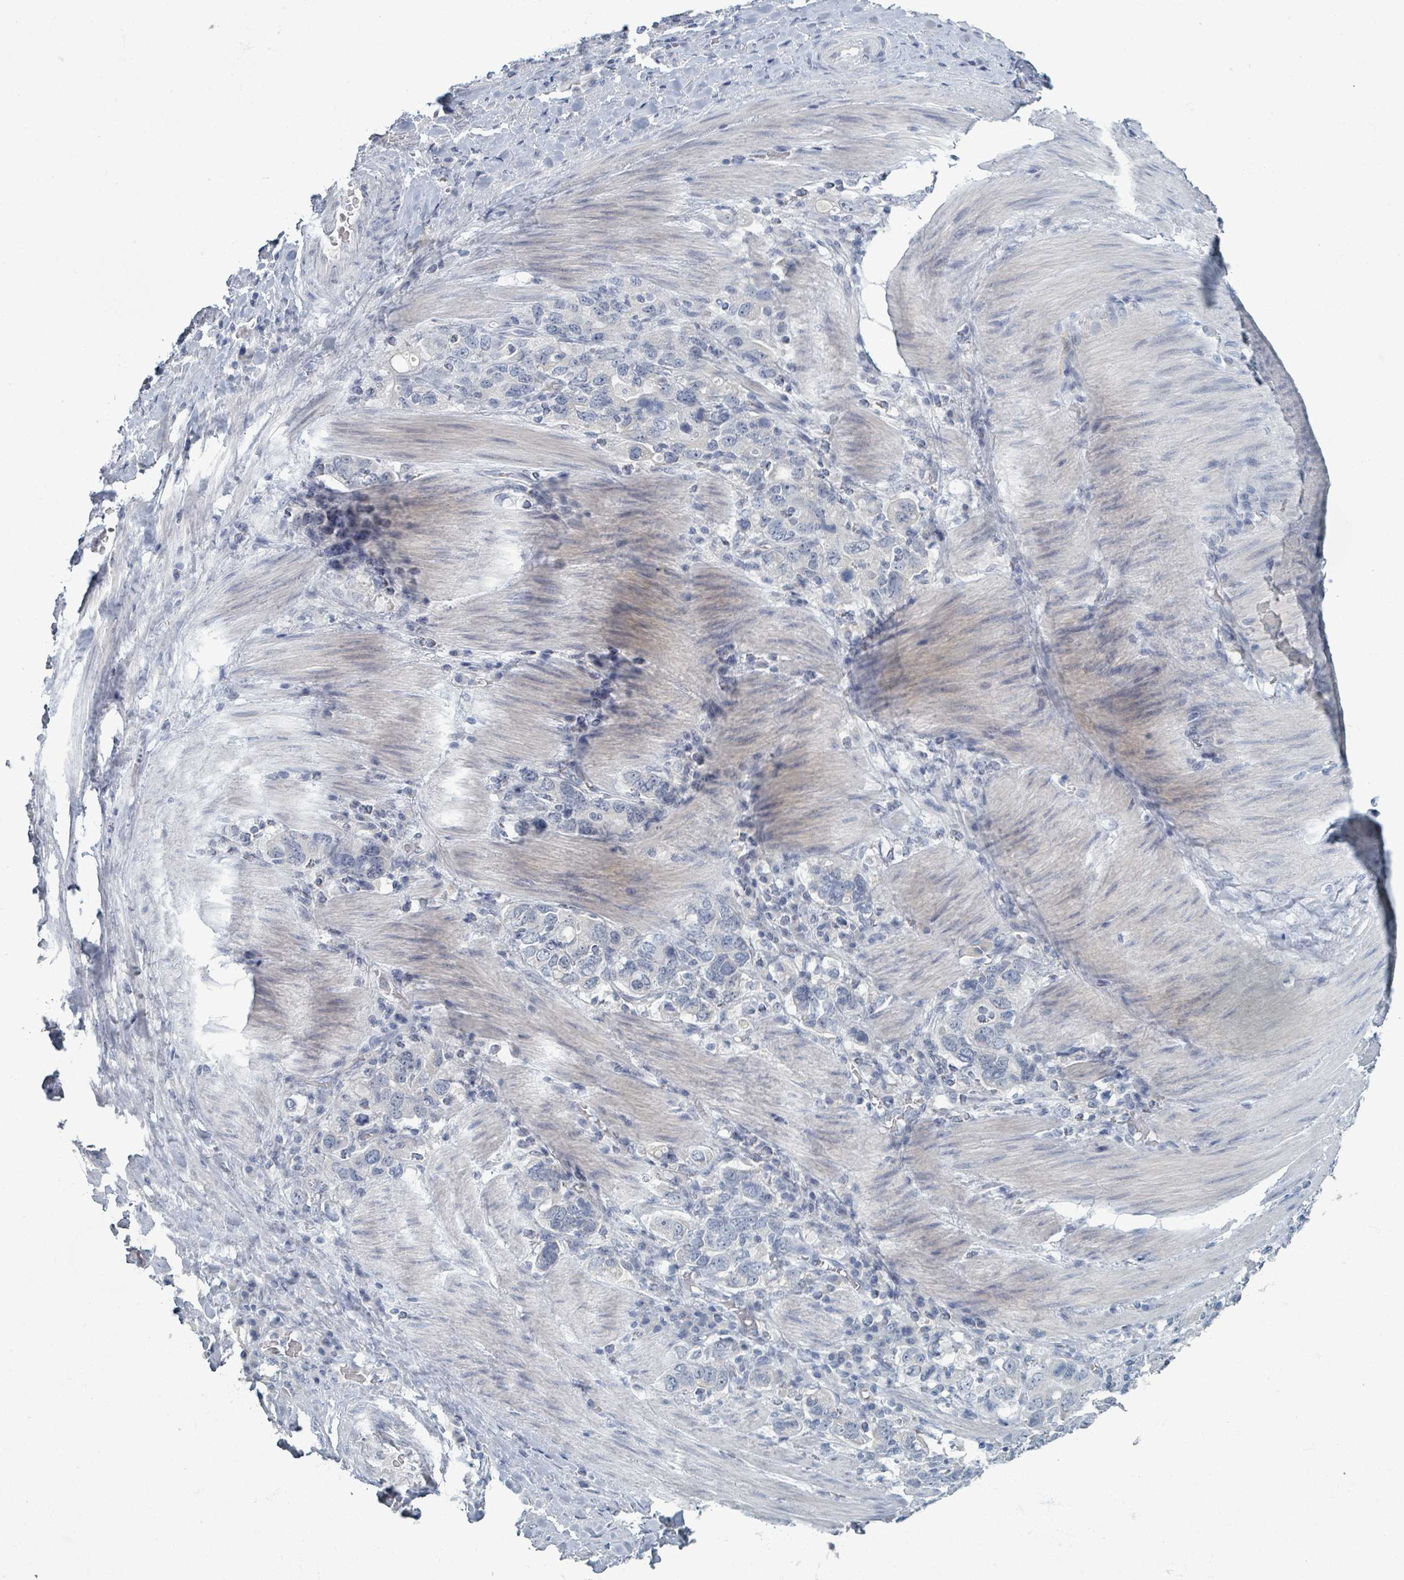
{"staining": {"intensity": "negative", "quantity": "none", "location": "none"}, "tissue": "stomach cancer", "cell_type": "Tumor cells", "image_type": "cancer", "snomed": [{"axis": "morphology", "description": "Adenocarcinoma, NOS"}, {"axis": "topography", "description": "Stomach, upper"}, {"axis": "topography", "description": "Stomach"}], "caption": "The histopathology image demonstrates no staining of tumor cells in stomach cancer (adenocarcinoma). The staining is performed using DAB (3,3'-diaminobenzidine) brown chromogen with nuclei counter-stained in using hematoxylin.", "gene": "WNT11", "patient": {"sex": "male", "age": 62}}